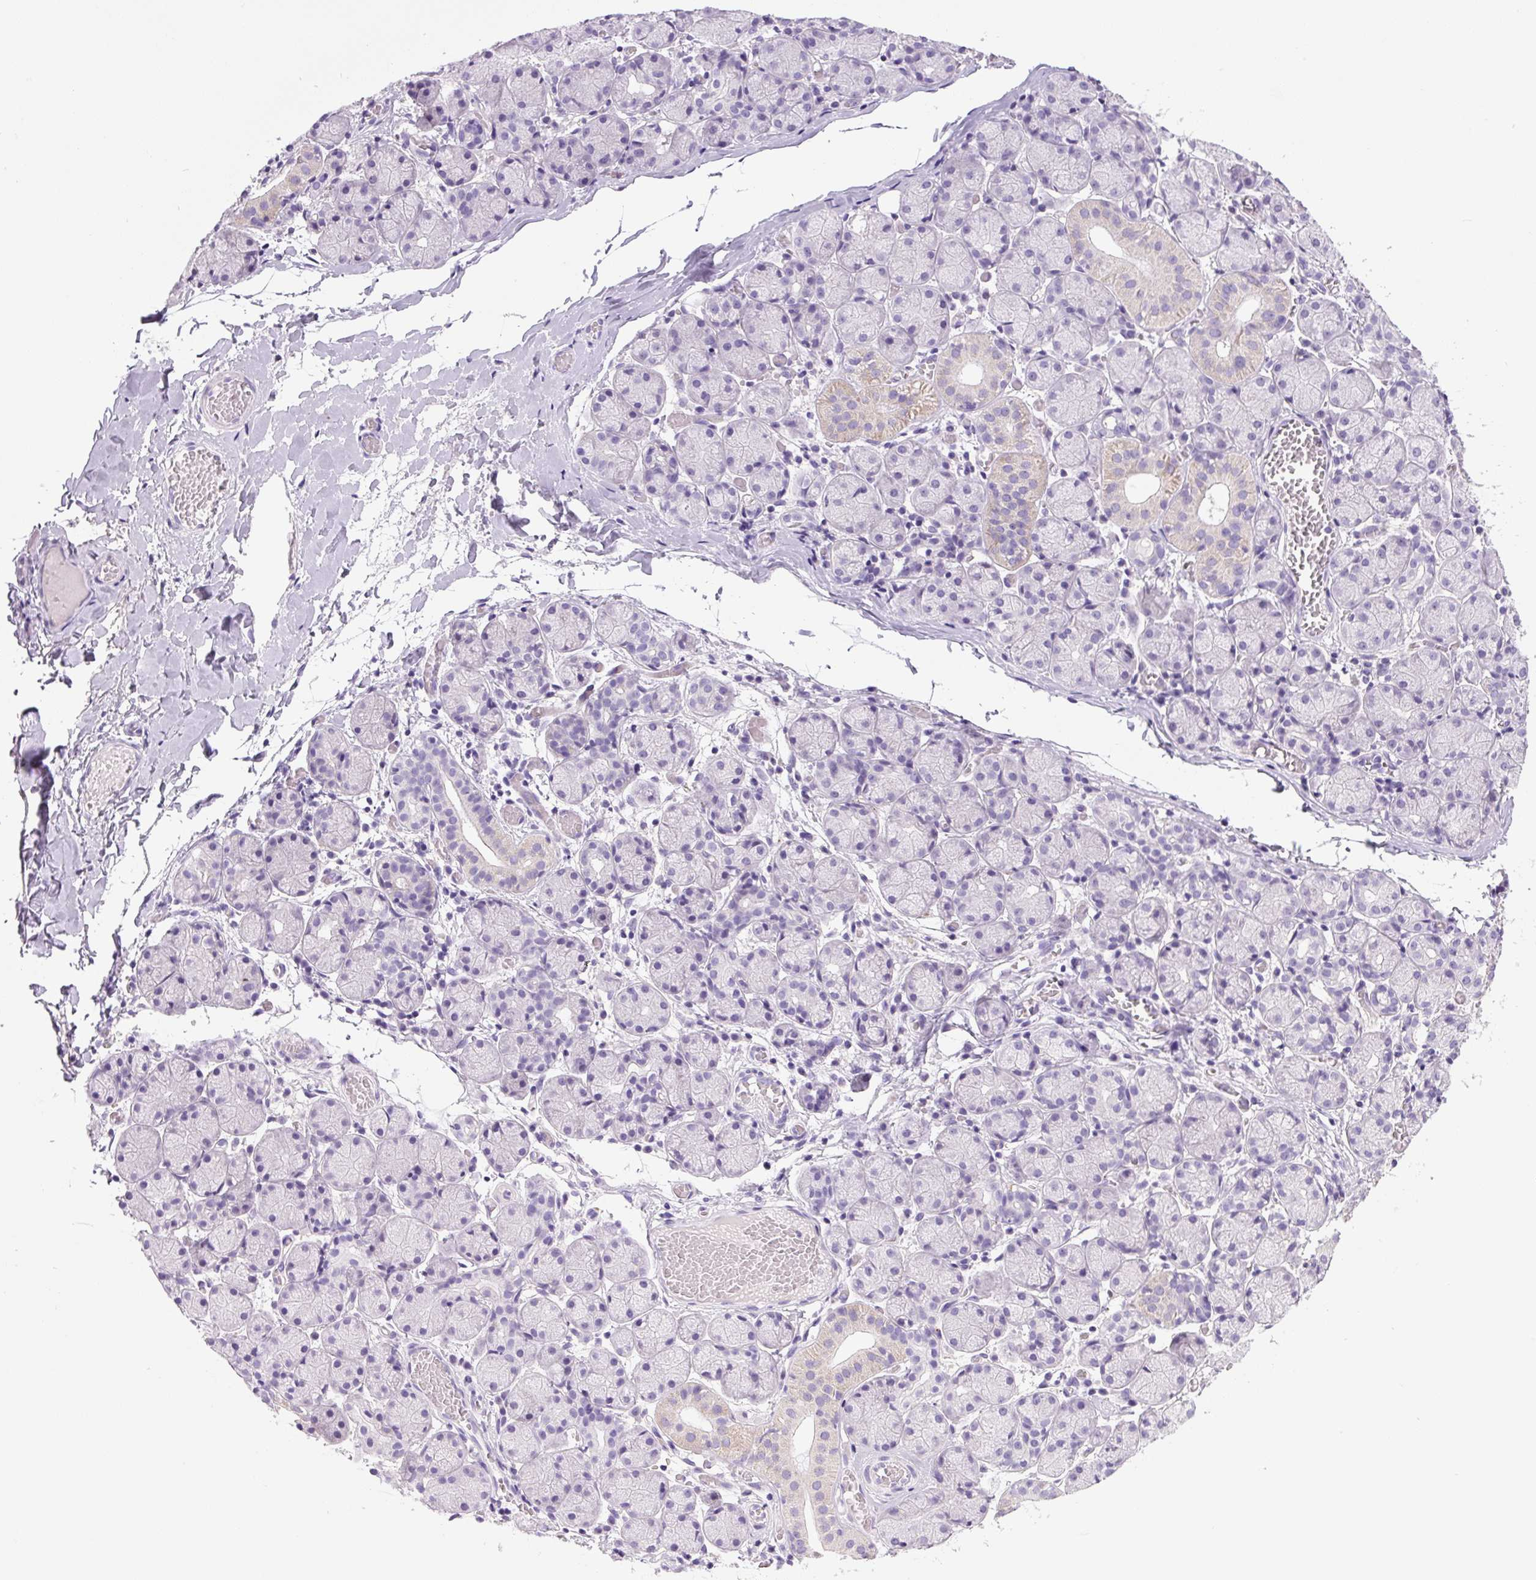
{"staining": {"intensity": "negative", "quantity": "none", "location": "none"}, "tissue": "salivary gland", "cell_type": "Glandular cells", "image_type": "normal", "snomed": [{"axis": "morphology", "description": "Normal tissue, NOS"}, {"axis": "topography", "description": "Salivary gland"}], "caption": "An image of salivary gland stained for a protein shows no brown staining in glandular cells. Nuclei are stained in blue.", "gene": "CHGA", "patient": {"sex": "female", "age": 24}}